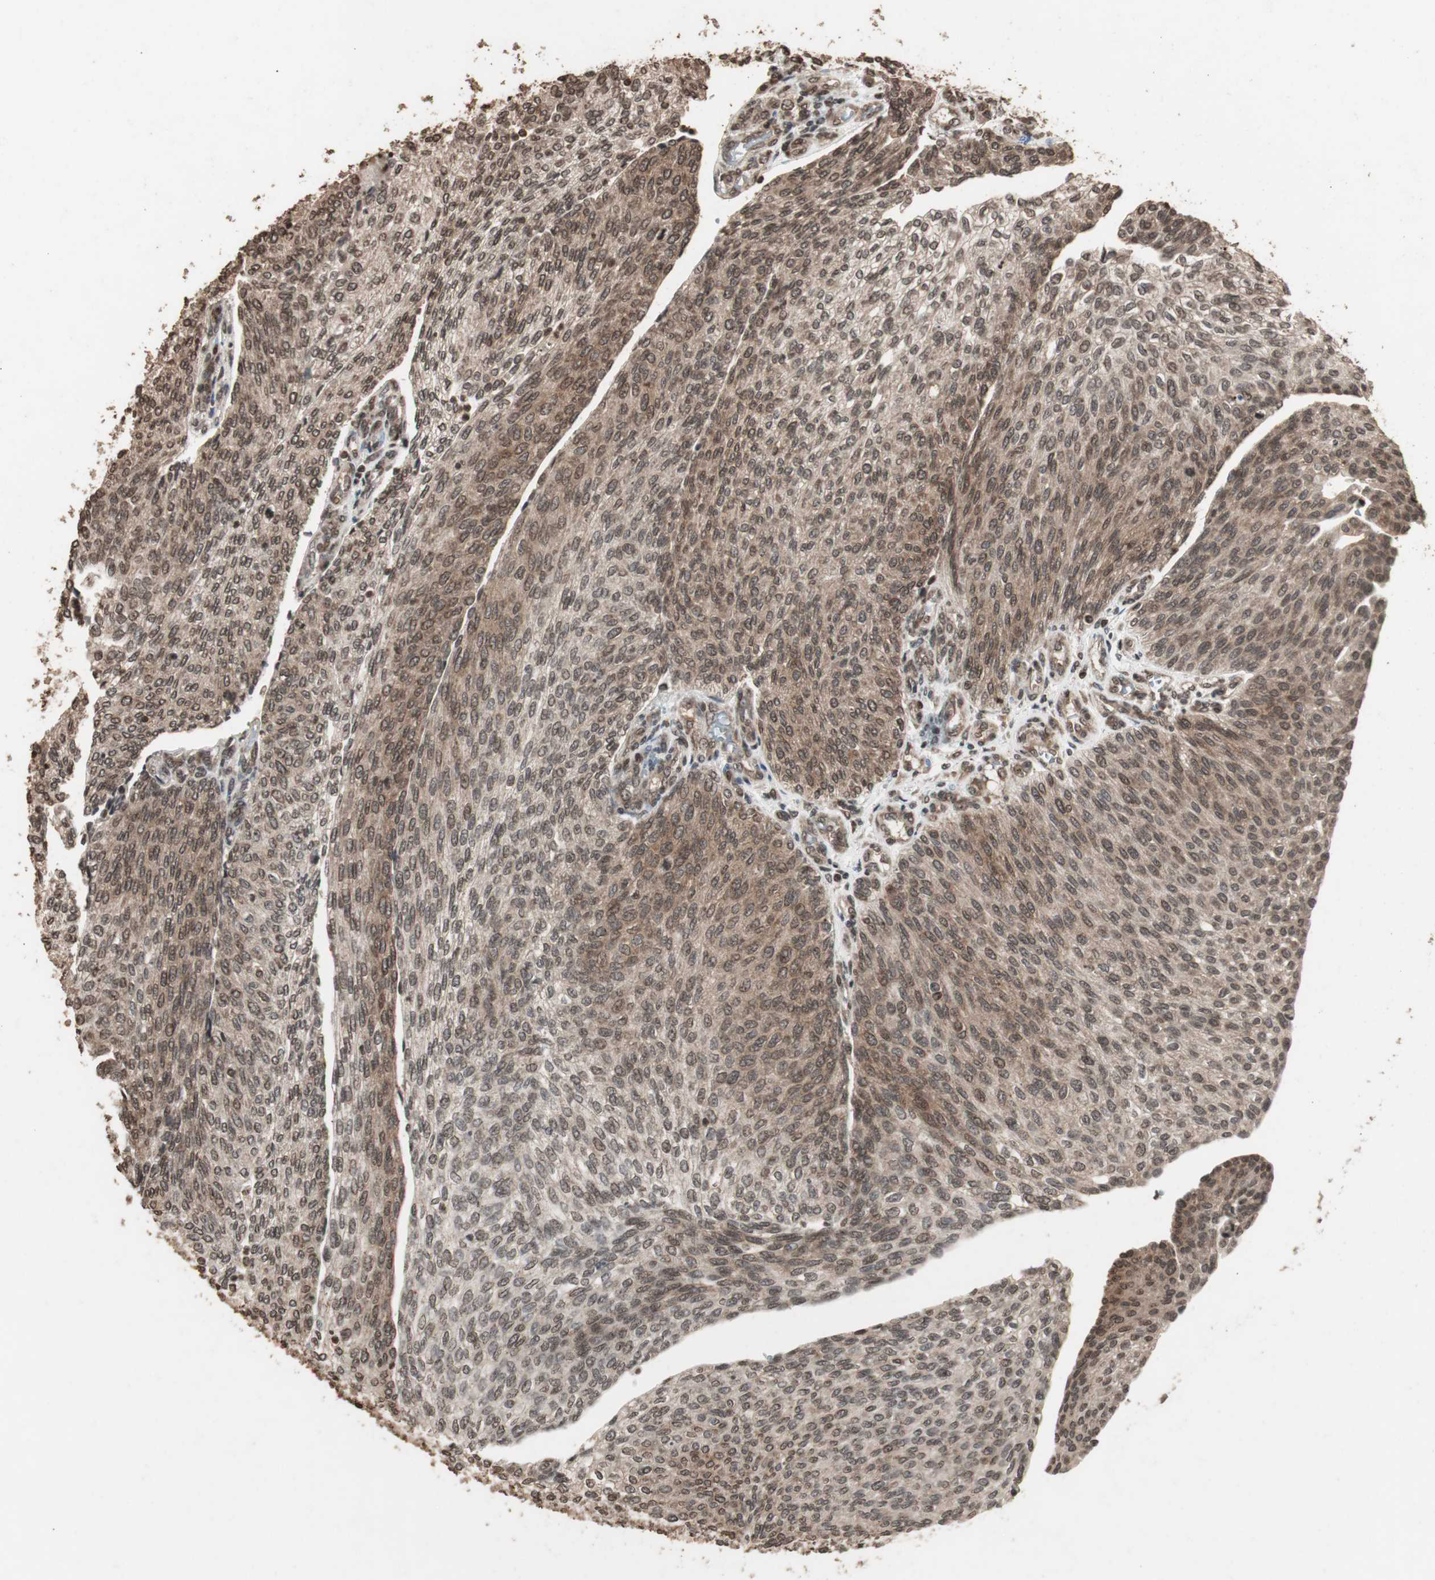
{"staining": {"intensity": "moderate", "quantity": "25%-75%", "location": "cytoplasmic/membranous"}, "tissue": "urothelial cancer", "cell_type": "Tumor cells", "image_type": "cancer", "snomed": [{"axis": "morphology", "description": "Urothelial carcinoma, Low grade"}, {"axis": "topography", "description": "Urinary bladder"}], "caption": "This histopathology image exhibits low-grade urothelial carcinoma stained with immunohistochemistry to label a protein in brown. The cytoplasmic/membranous of tumor cells show moderate positivity for the protein. Nuclei are counter-stained blue.", "gene": "ZFC3H1", "patient": {"sex": "female", "age": 79}}